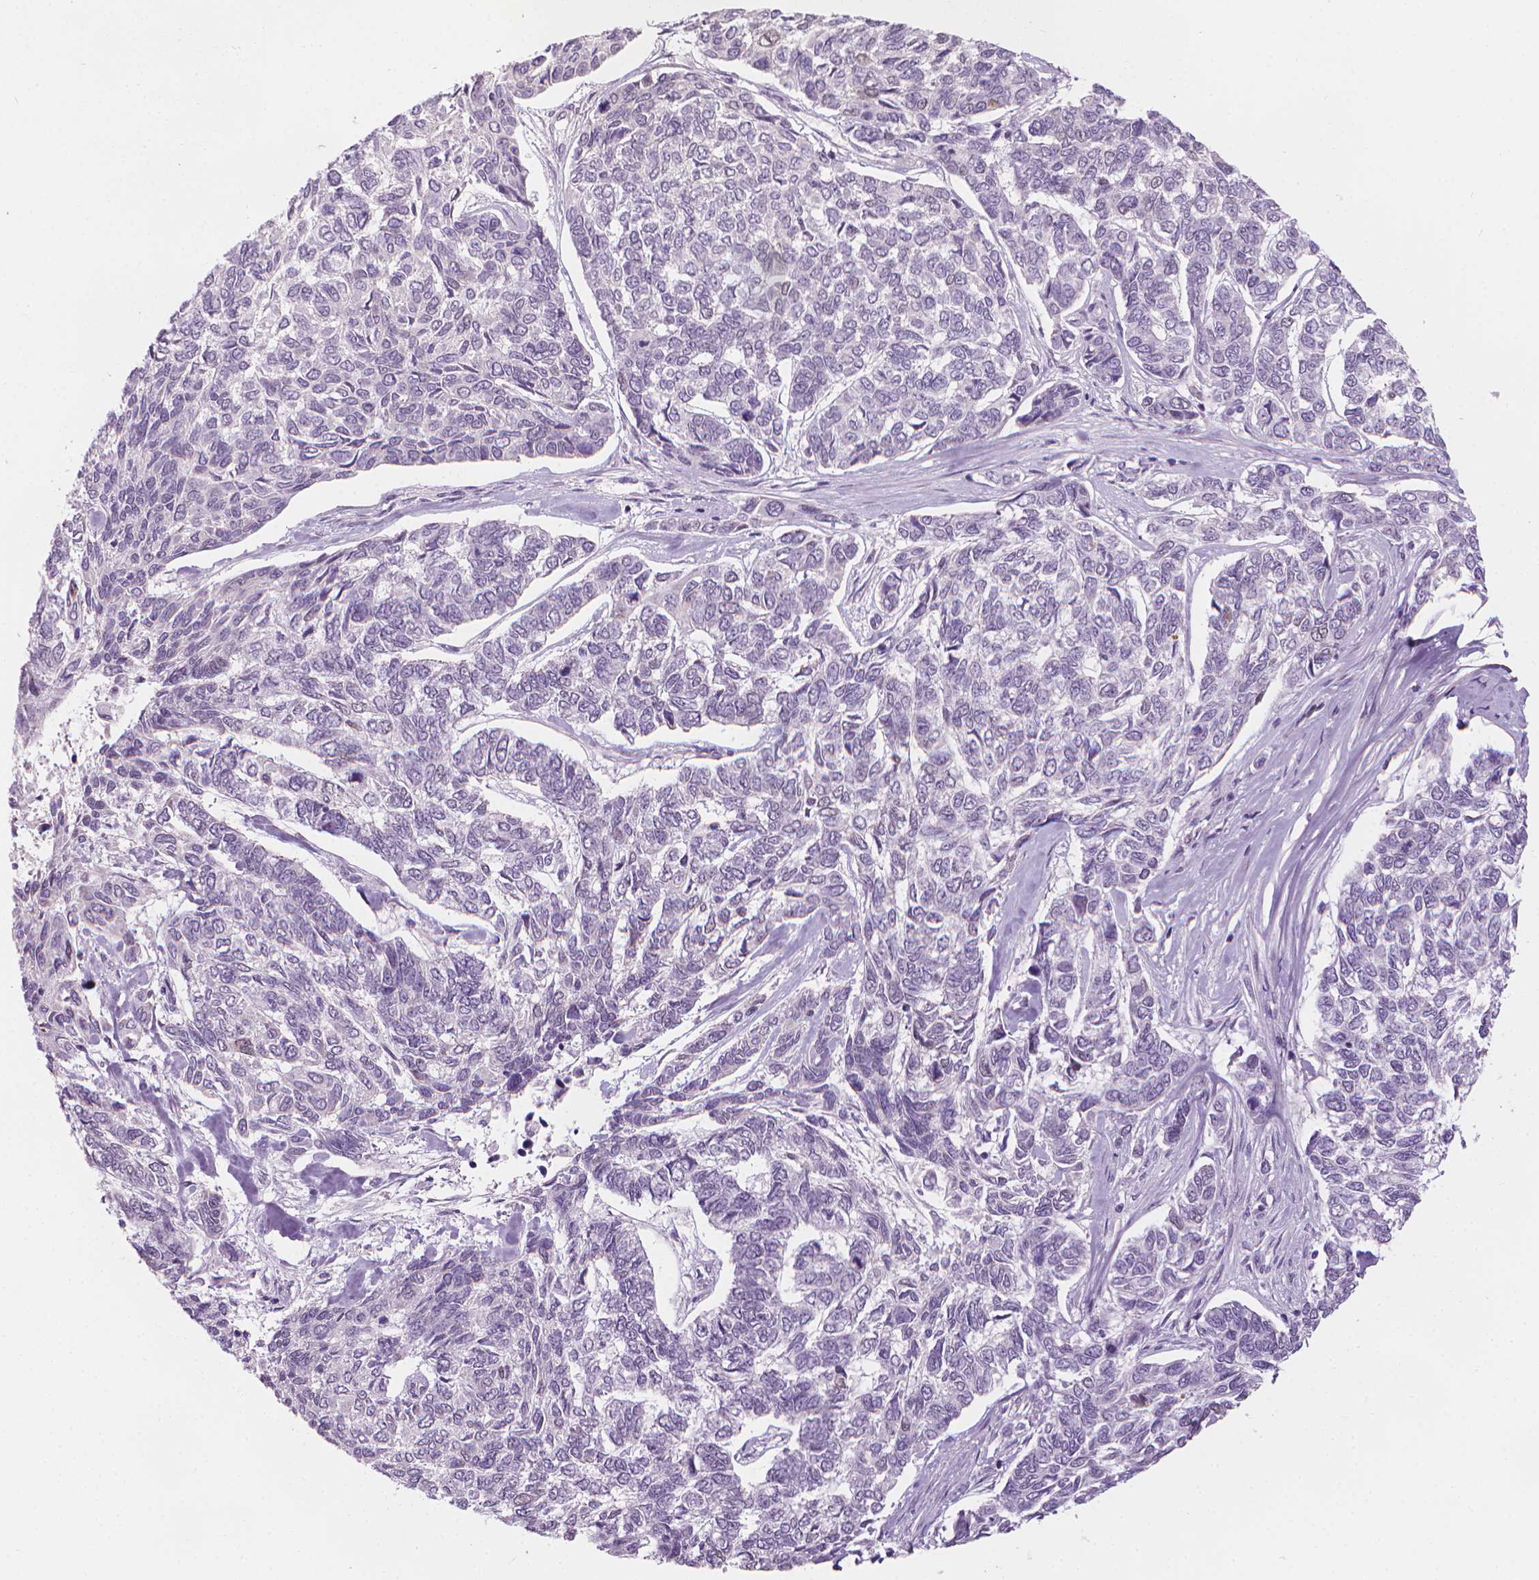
{"staining": {"intensity": "negative", "quantity": "none", "location": "none"}, "tissue": "skin cancer", "cell_type": "Tumor cells", "image_type": "cancer", "snomed": [{"axis": "morphology", "description": "Basal cell carcinoma"}, {"axis": "topography", "description": "Skin"}], "caption": "Basal cell carcinoma (skin) was stained to show a protein in brown. There is no significant positivity in tumor cells. The staining is performed using DAB (3,3'-diaminobenzidine) brown chromogen with nuclei counter-stained in using hematoxylin.", "gene": "CDKN1C", "patient": {"sex": "female", "age": 65}}